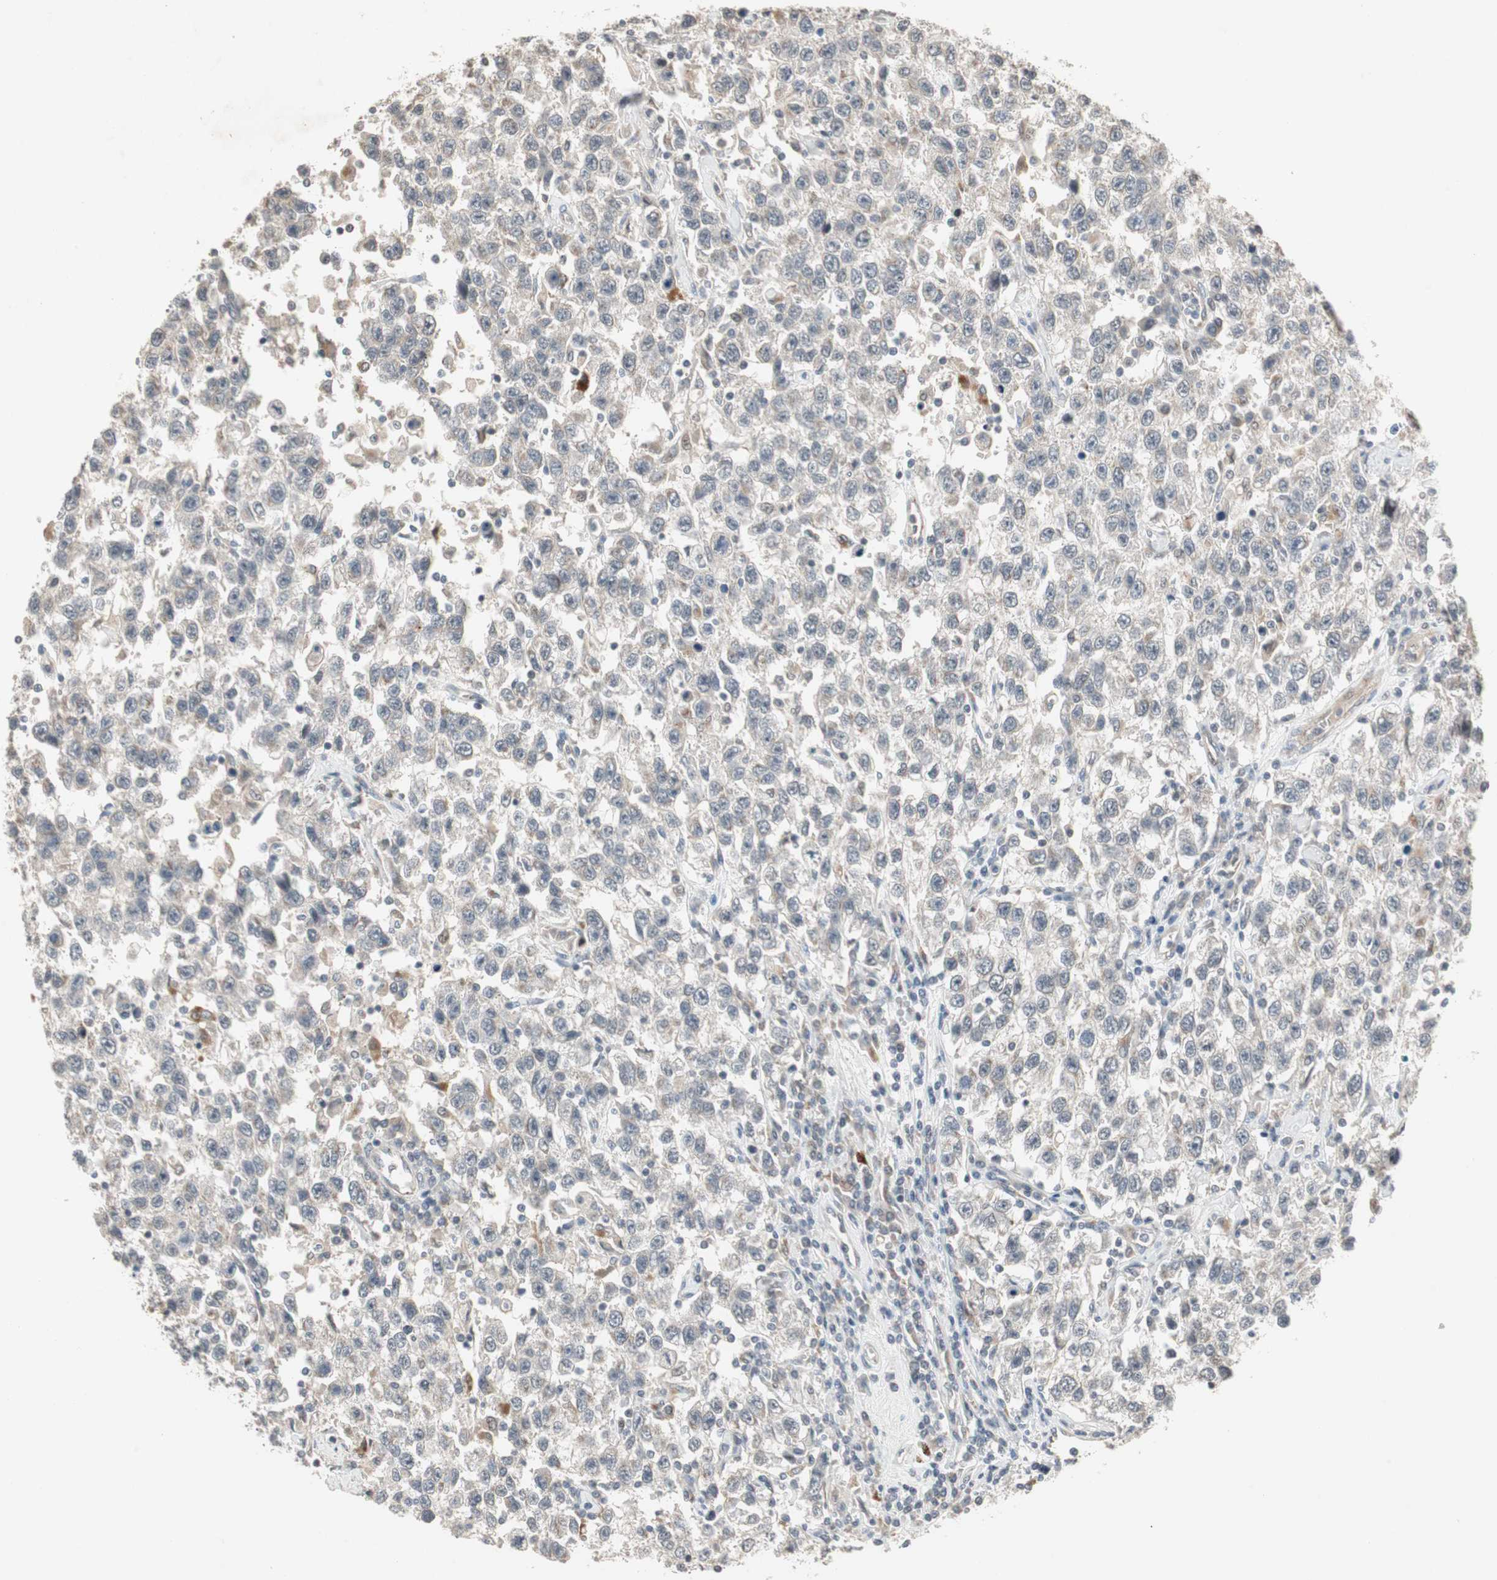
{"staining": {"intensity": "weak", "quantity": "<25%", "location": "cytoplasmic/membranous"}, "tissue": "testis cancer", "cell_type": "Tumor cells", "image_type": "cancer", "snomed": [{"axis": "morphology", "description": "Seminoma, NOS"}, {"axis": "topography", "description": "Testis"}], "caption": "Seminoma (testis) was stained to show a protein in brown. There is no significant positivity in tumor cells.", "gene": "SNX4", "patient": {"sex": "male", "age": 41}}